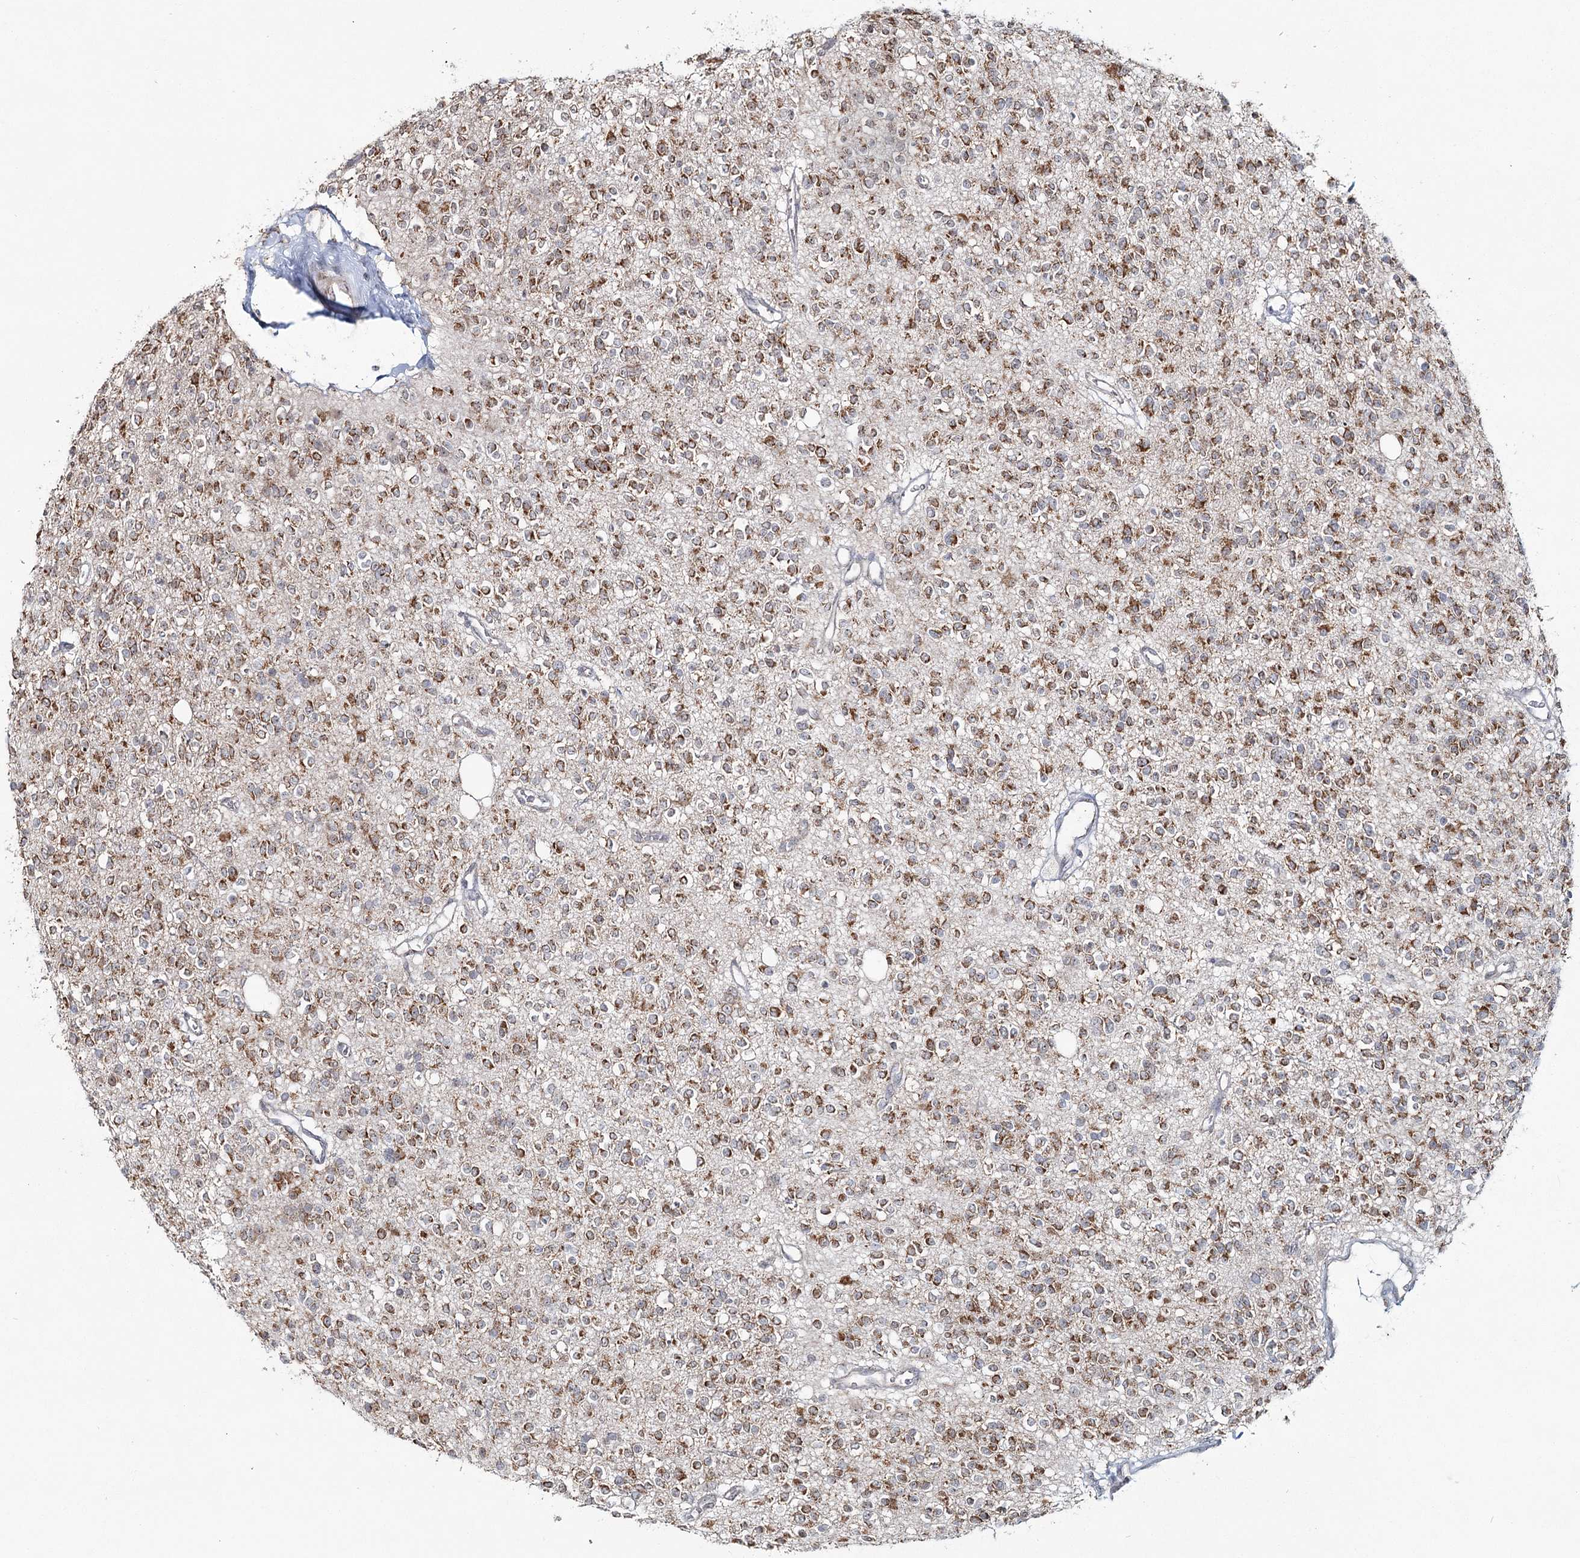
{"staining": {"intensity": "moderate", "quantity": ">75%", "location": "cytoplasmic/membranous"}, "tissue": "glioma", "cell_type": "Tumor cells", "image_type": "cancer", "snomed": [{"axis": "morphology", "description": "Glioma, malignant, High grade"}, {"axis": "topography", "description": "Brain"}], "caption": "Moderate cytoplasmic/membranous protein positivity is seen in about >75% of tumor cells in malignant glioma (high-grade).", "gene": "ATAD1", "patient": {"sex": "male", "age": 34}}